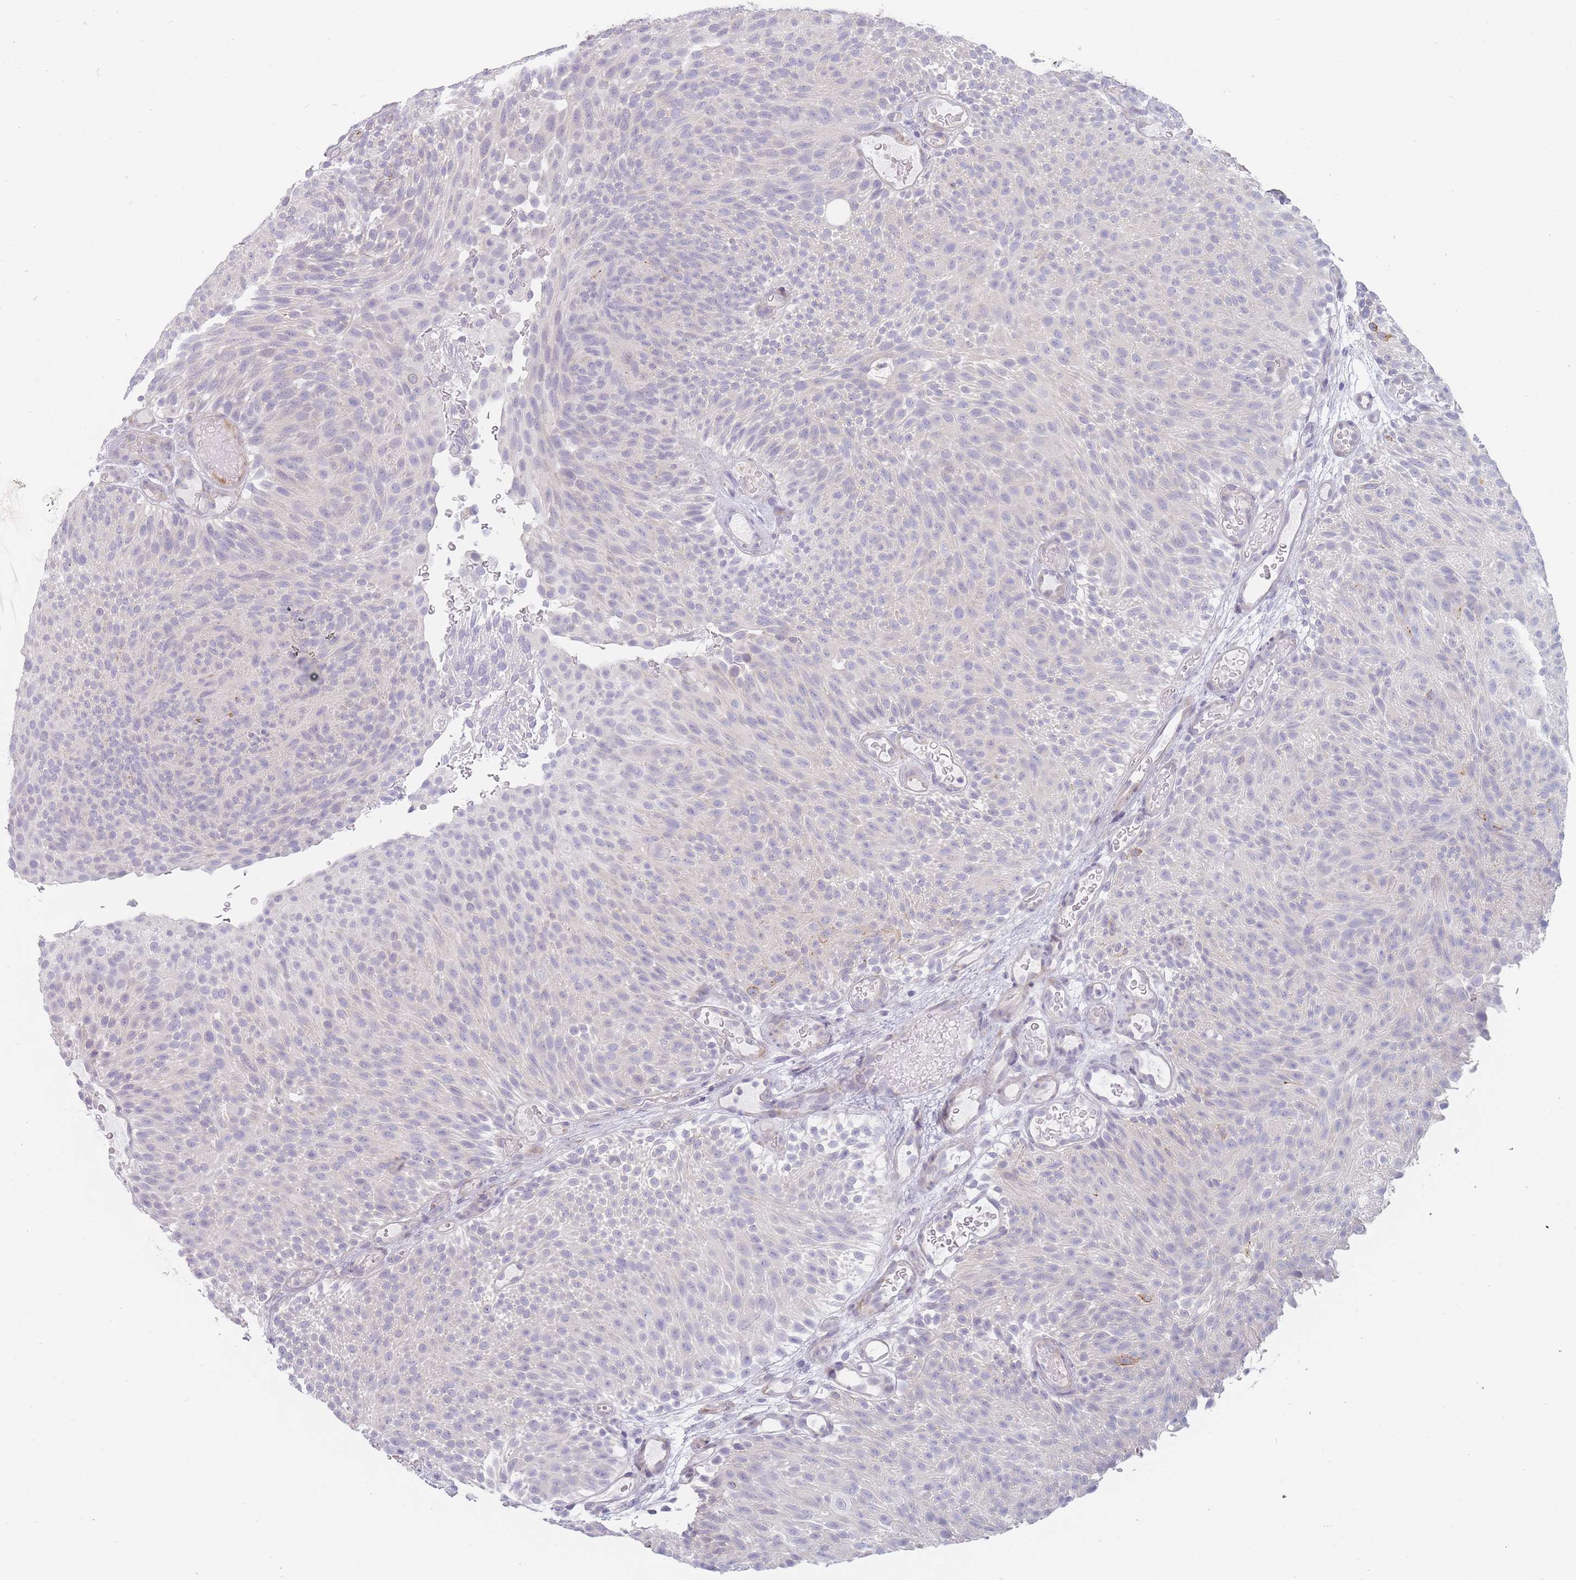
{"staining": {"intensity": "negative", "quantity": "none", "location": "none"}, "tissue": "urothelial cancer", "cell_type": "Tumor cells", "image_type": "cancer", "snomed": [{"axis": "morphology", "description": "Urothelial carcinoma, Low grade"}, {"axis": "topography", "description": "Urinary bladder"}], "caption": "A high-resolution micrograph shows immunohistochemistry (IHC) staining of urothelial cancer, which reveals no significant positivity in tumor cells.", "gene": "SPATS1", "patient": {"sex": "male", "age": 78}}